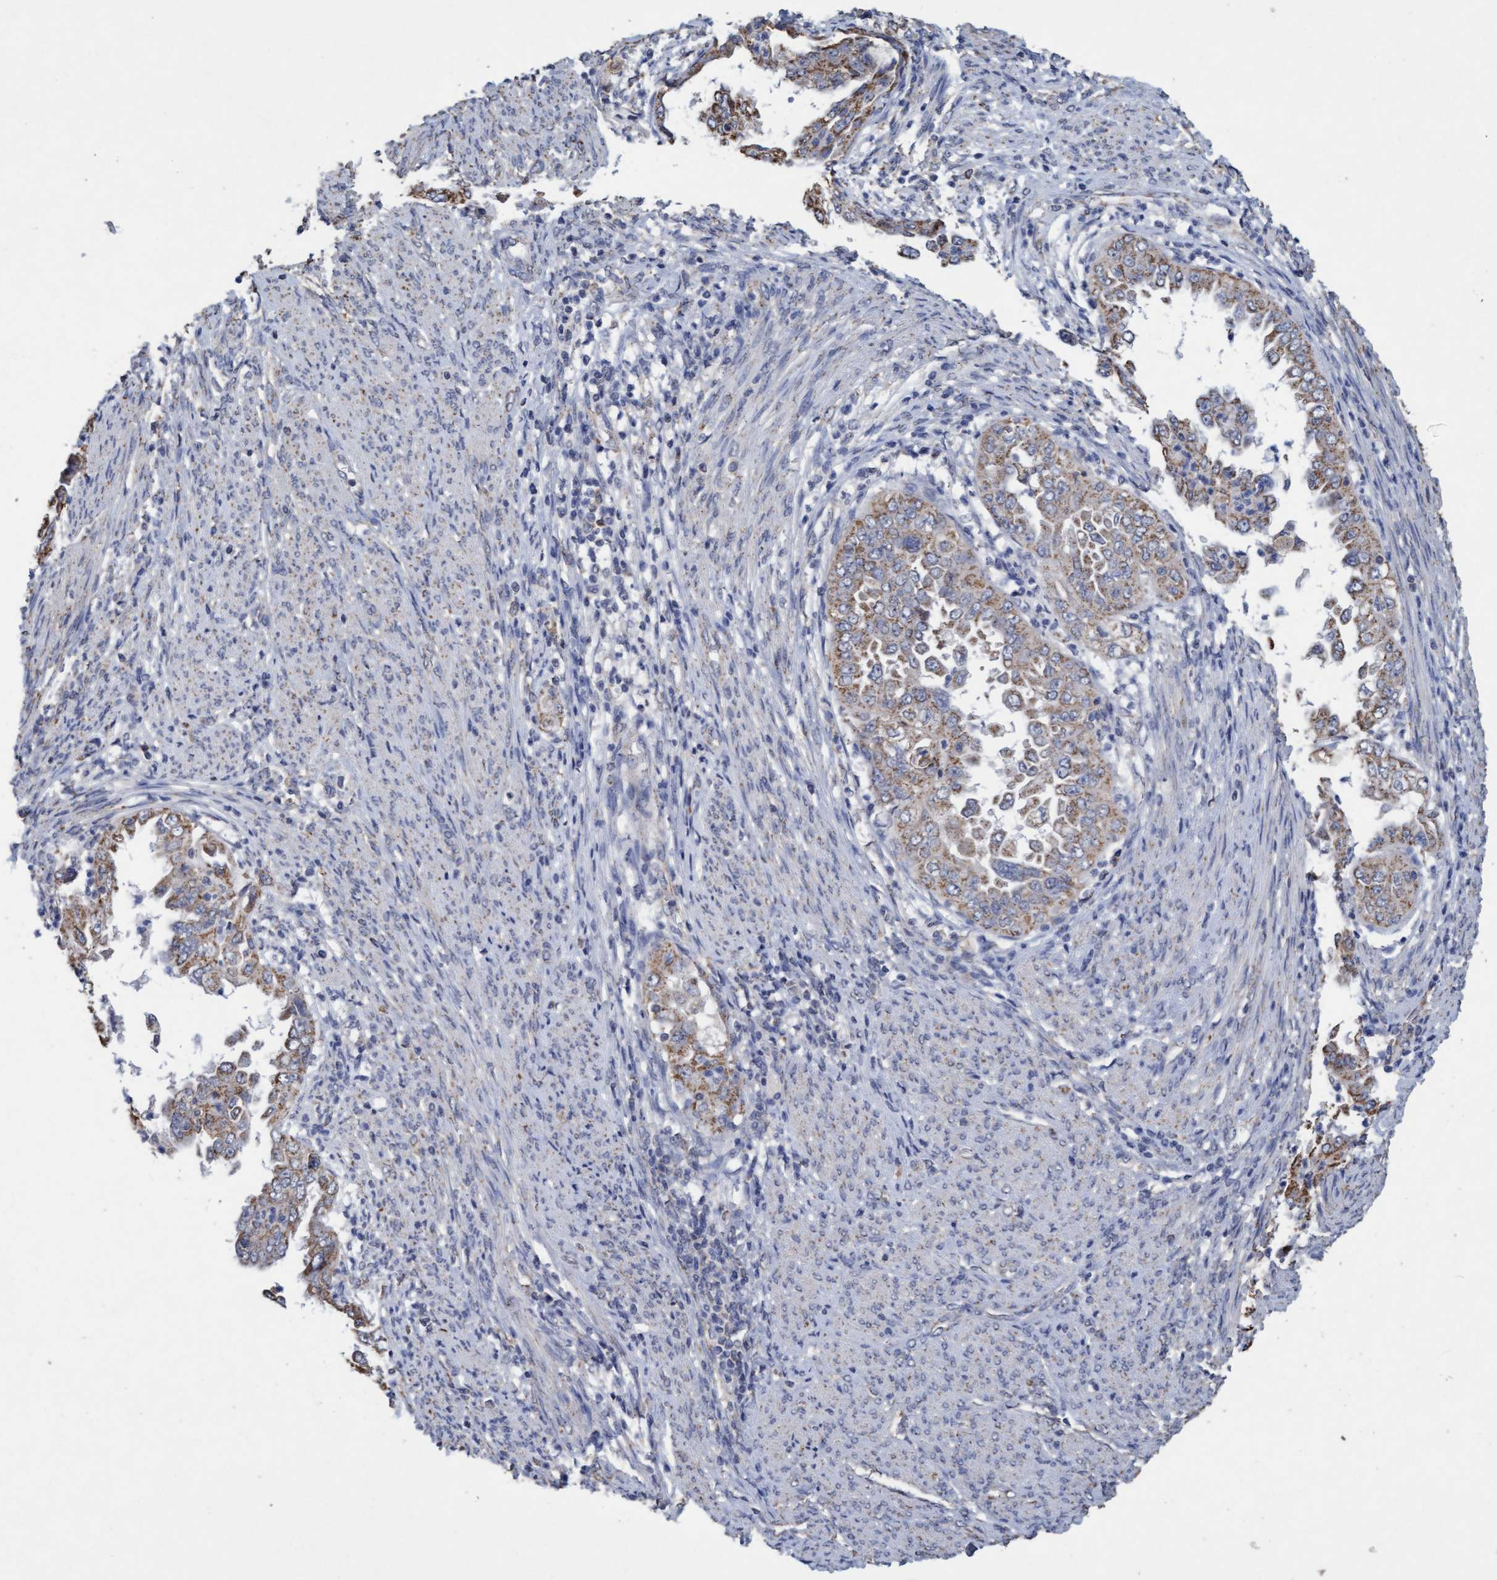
{"staining": {"intensity": "weak", "quantity": ">75%", "location": "cytoplasmic/membranous"}, "tissue": "endometrial cancer", "cell_type": "Tumor cells", "image_type": "cancer", "snomed": [{"axis": "morphology", "description": "Adenocarcinoma, NOS"}, {"axis": "topography", "description": "Endometrium"}], "caption": "An image of human endometrial cancer (adenocarcinoma) stained for a protein displays weak cytoplasmic/membranous brown staining in tumor cells.", "gene": "VSIG8", "patient": {"sex": "female", "age": 85}}